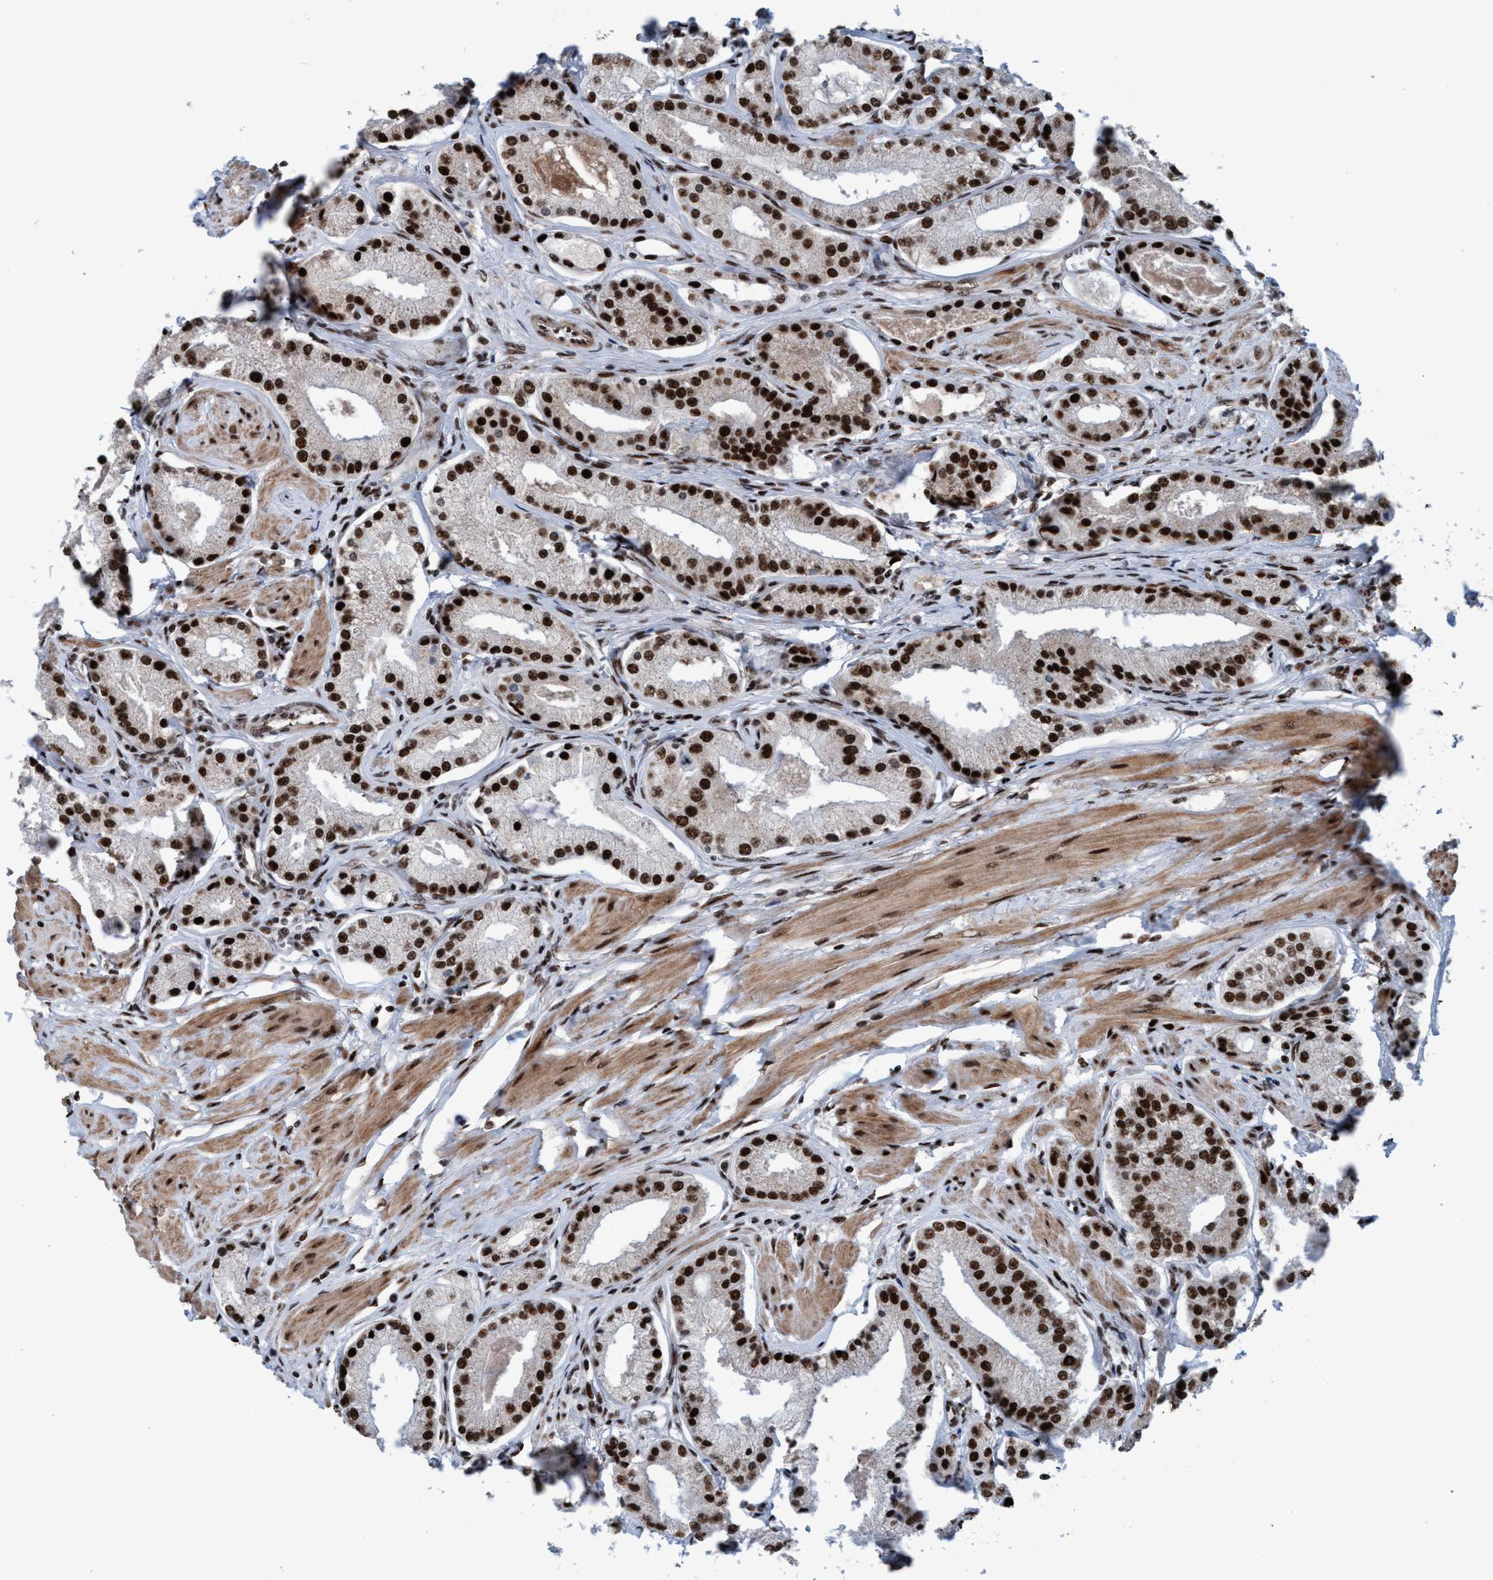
{"staining": {"intensity": "strong", "quantity": ">75%", "location": "nuclear"}, "tissue": "prostate cancer", "cell_type": "Tumor cells", "image_type": "cancer", "snomed": [{"axis": "morphology", "description": "Adenocarcinoma, High grade"}, {"axis": "topography", "description": "Prostate"}], "caption": "Immunohistochemical staining of human prostate cancer shows high levels of strong nuclear protein staining in about >75% of tumor cells.", "gene": "TOPBP1", "patient": {"sex": "male", "age": 66}}